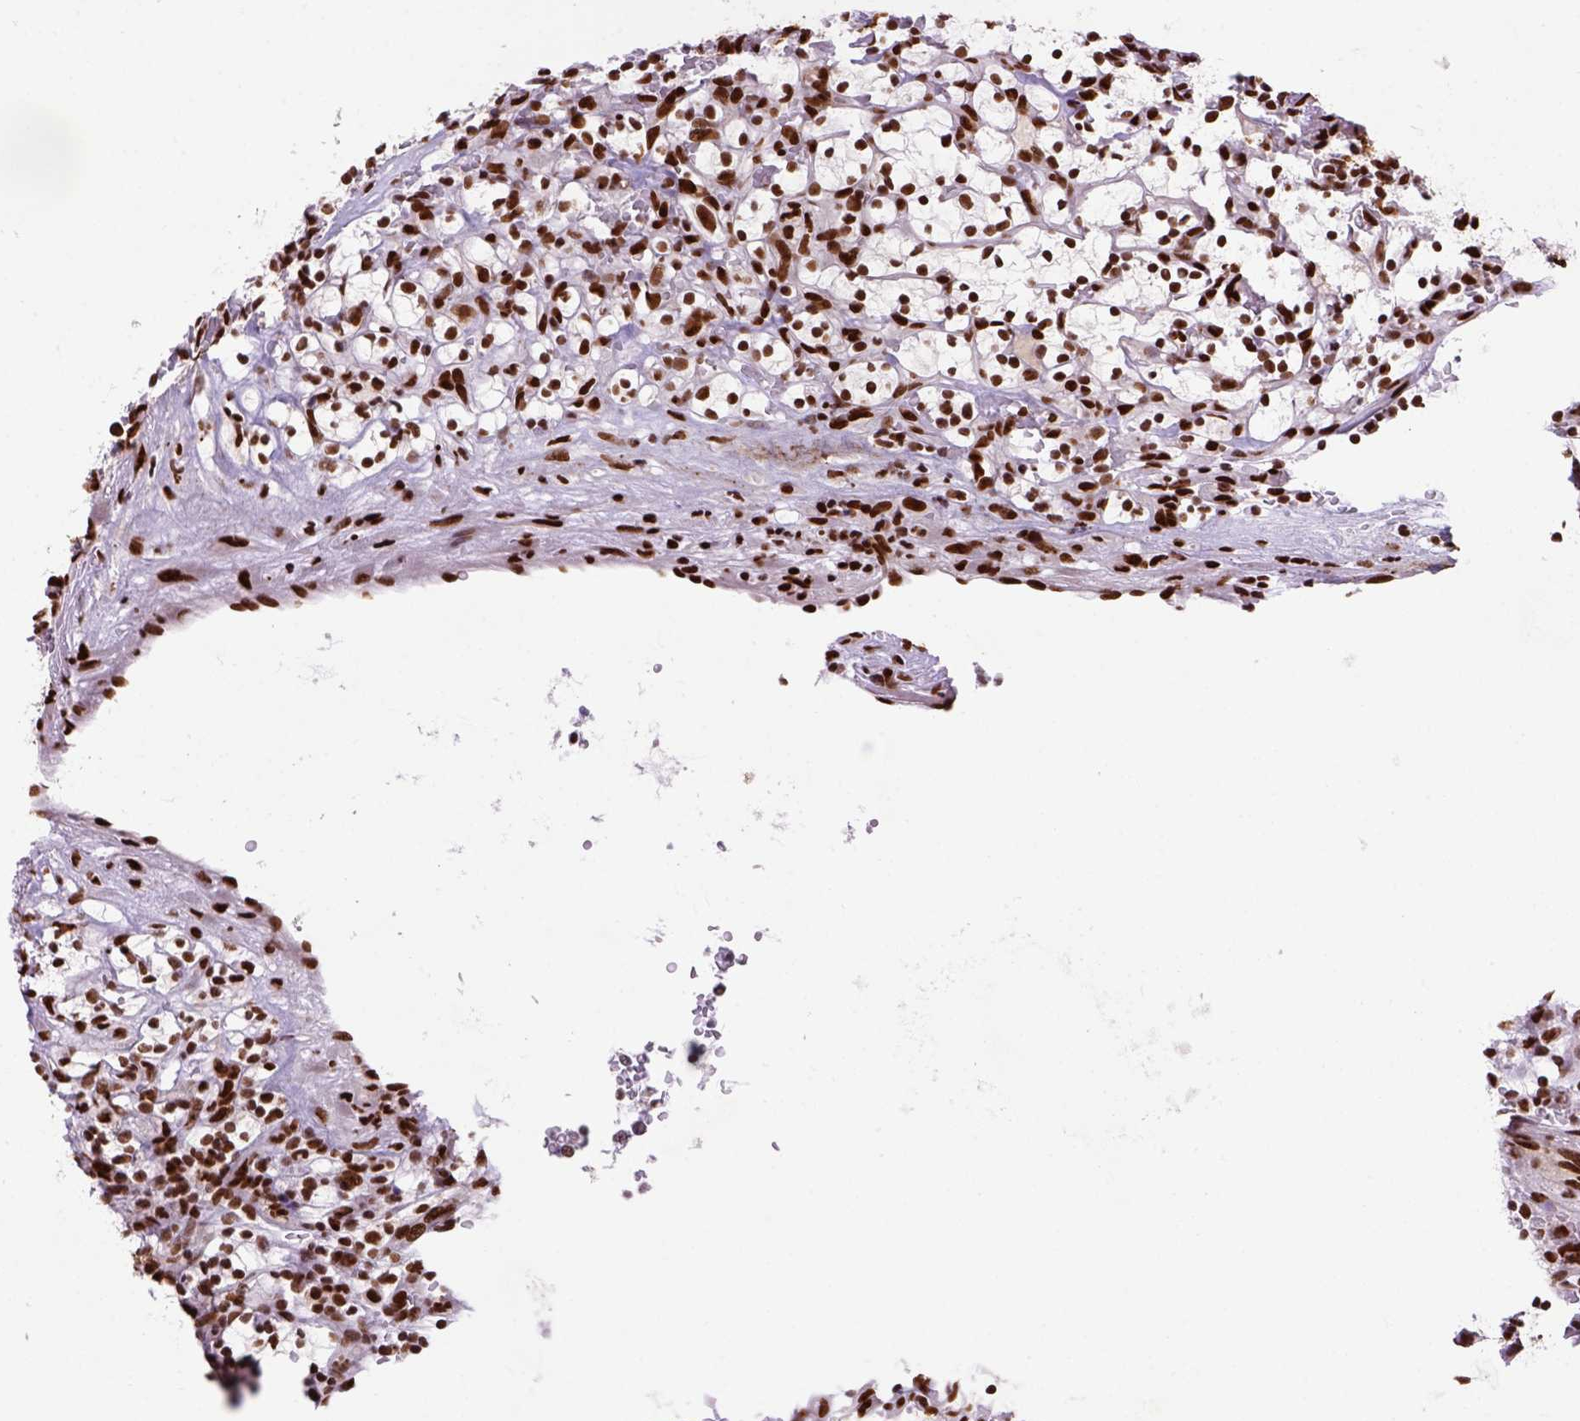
{"staining": {"intensity": "strong", "quantity": ">75%", "location": "nuclear"}, "tissue": "renal cancer", "cell_type": "Tumor cells", "image_type": "cancer", "snomed": [{"axis": "morphology", "description": "Adenocarcinoma, NOS"}, {"axis": "topography", "description": "Kidney"}], "caption": "High-power microscopy captured an immunohistochemistry image of renal cancer, revealing strong nuclear expression in approximately >75% of tumor cells.", "gene": "NSMCE2", "patient": {"sex": "female", "age": 64}}